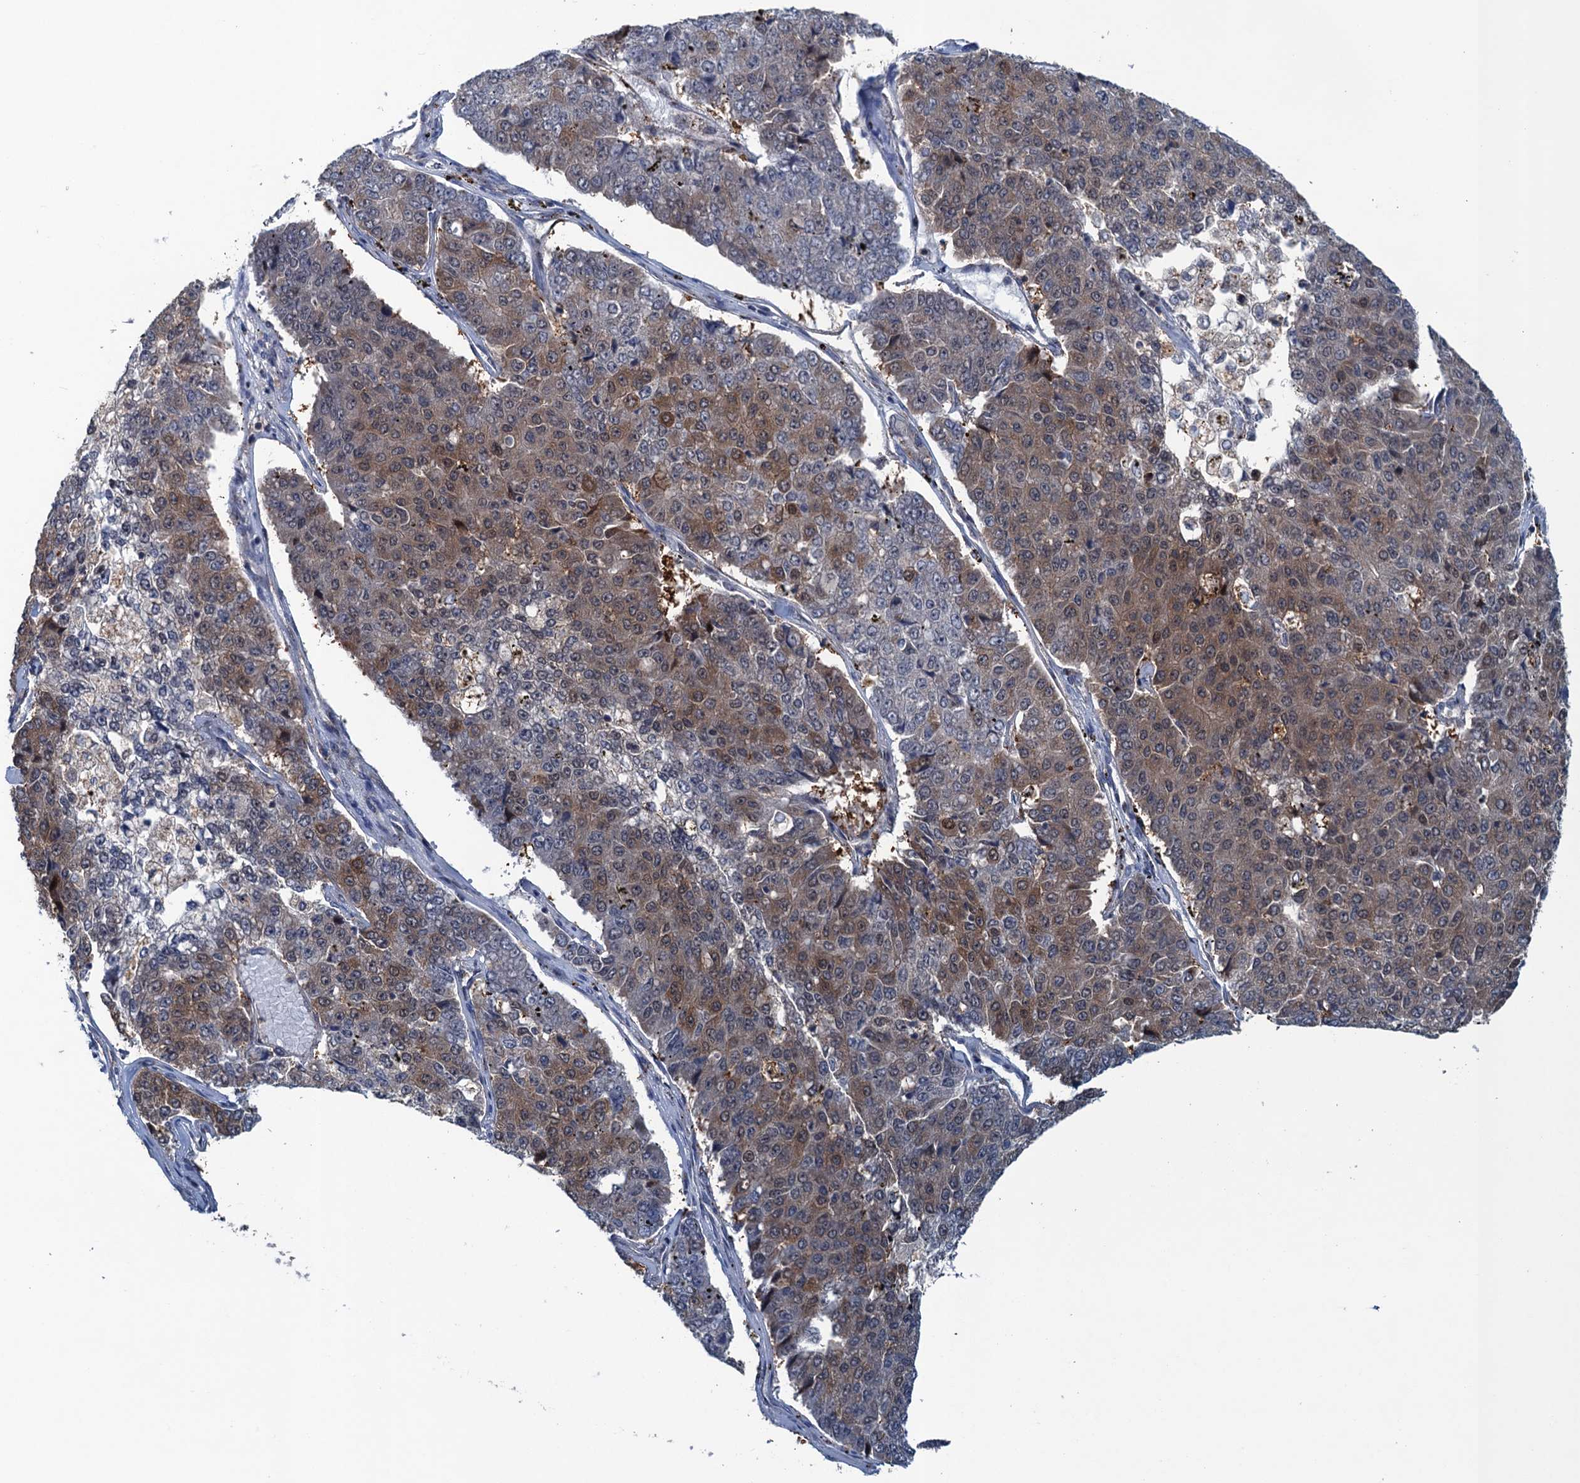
{"staining": {"intensity": "moderate", "quantity": "25%-75%", "location": "cytoplasmic/membranous"}, "tissue": "pancreatic cancer", "cell_type": "Tumor cells", "image_type": "cancer", "snomed": [{"axis": "morphology", "description": "Adenocarcinoma, NOS"}, {"axis": "topography", "description": "Pancreas"}], "caption": "Approximately 25%-75% of tumor cells in human pancreatic cancer exhibit moderate cytoplasmic/membranous protein staining as visualized by brown immunohistochemical staining.", "gene": "RNF165", "patient": {"sex": "male", "age": 50}}